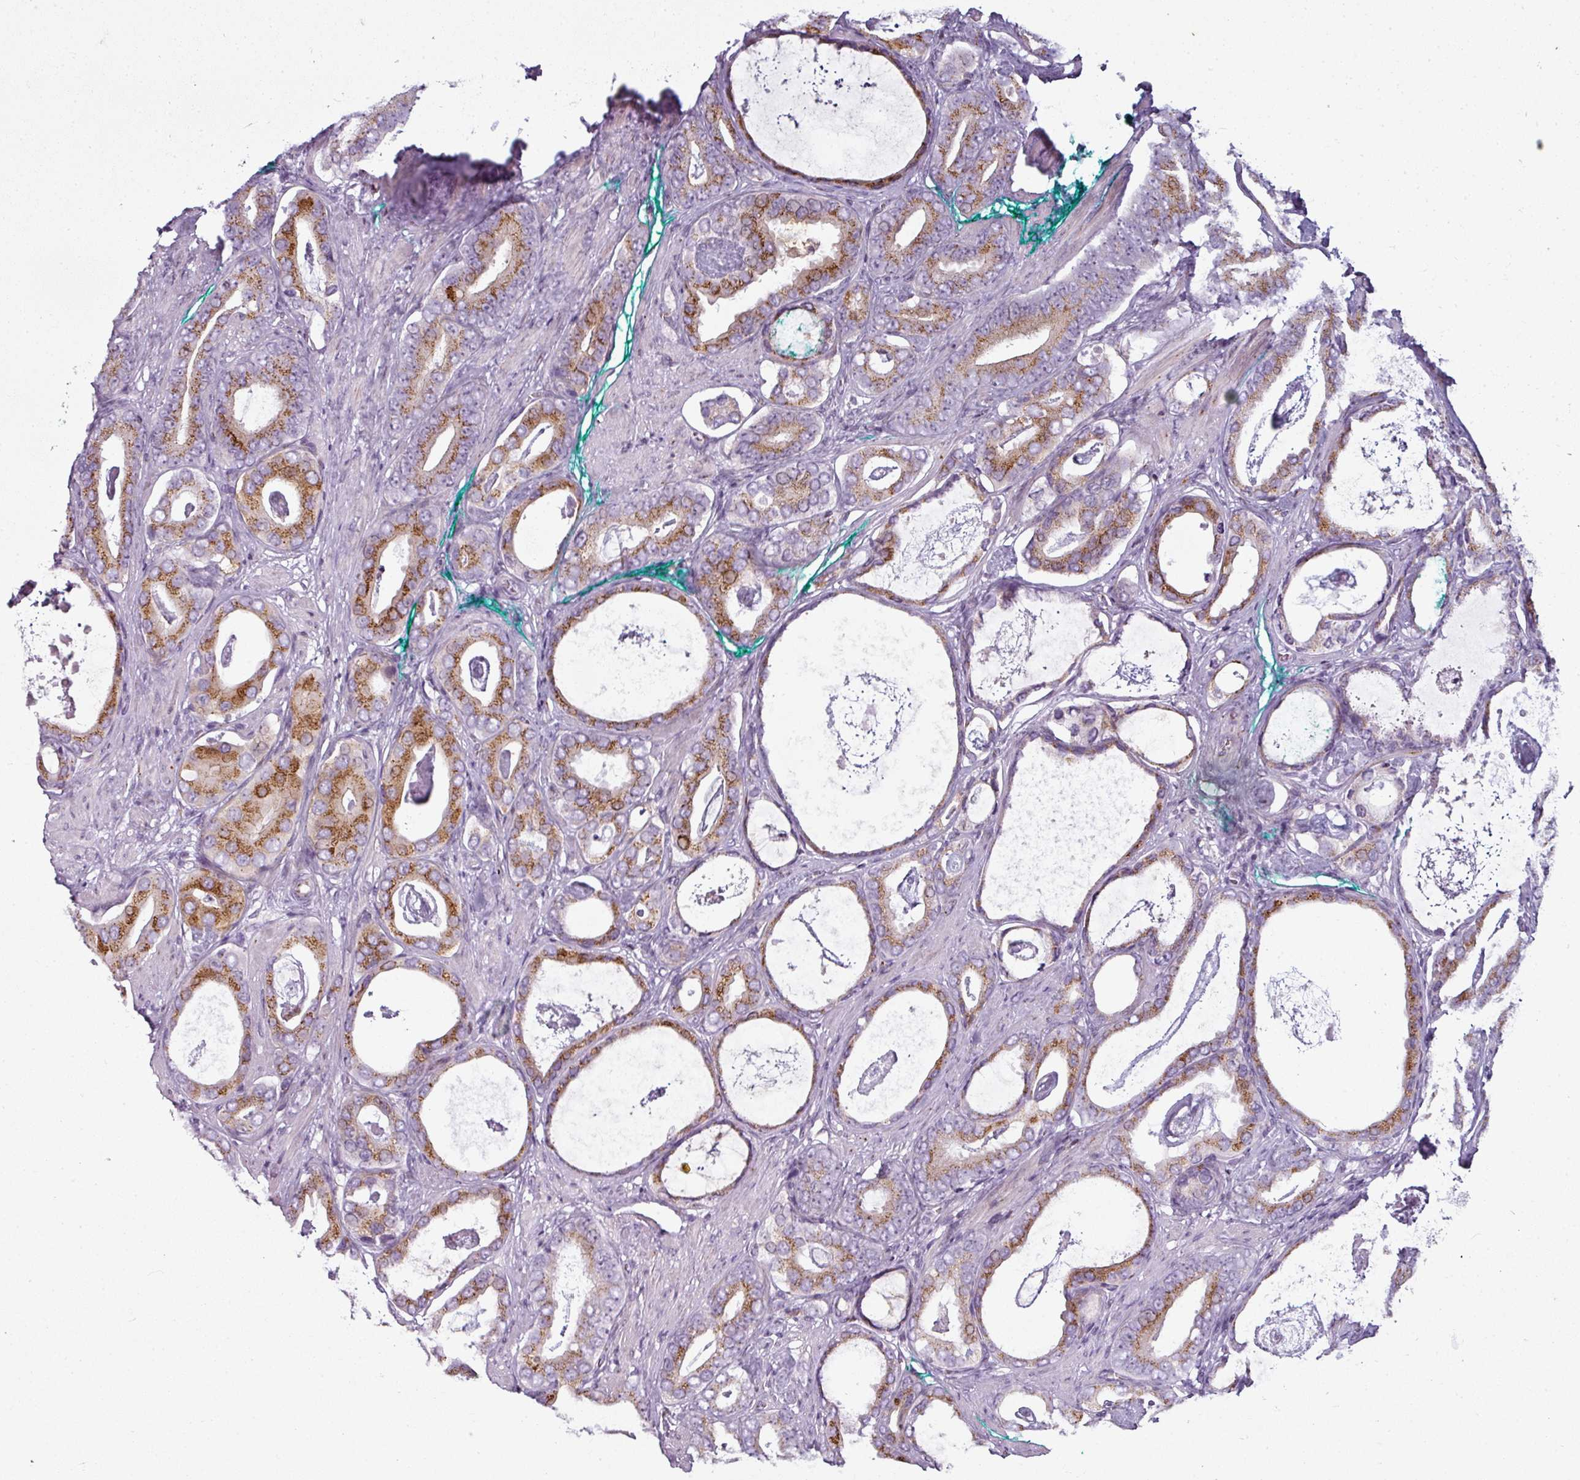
{"staining": {"intensity": "moderate", "quantity": ">75%", "location": "cytoplasmic/membranous"}, "tissue": "prostate cancer", "cell_type": "Tumor cells", "image_type": "cancer", "snomed": [{"axis": "morphology", "description": "Adenocarcinoma, Low grade"}, {"axis": "topography", "description": "Prostate"}], "caption": "Immunohistochemical staining of prostate cancer displays moderate cytoplasmic/membranous protein staining in about >75% of tumor cells. (Stains: DAB (3,3'-diaminobenzidine) in brown, nuclei in blue, Microscopy: brightfield microscopy at high magnification).", "gene": "SYT8", "patient": {"sex": "male", "age": 71}}